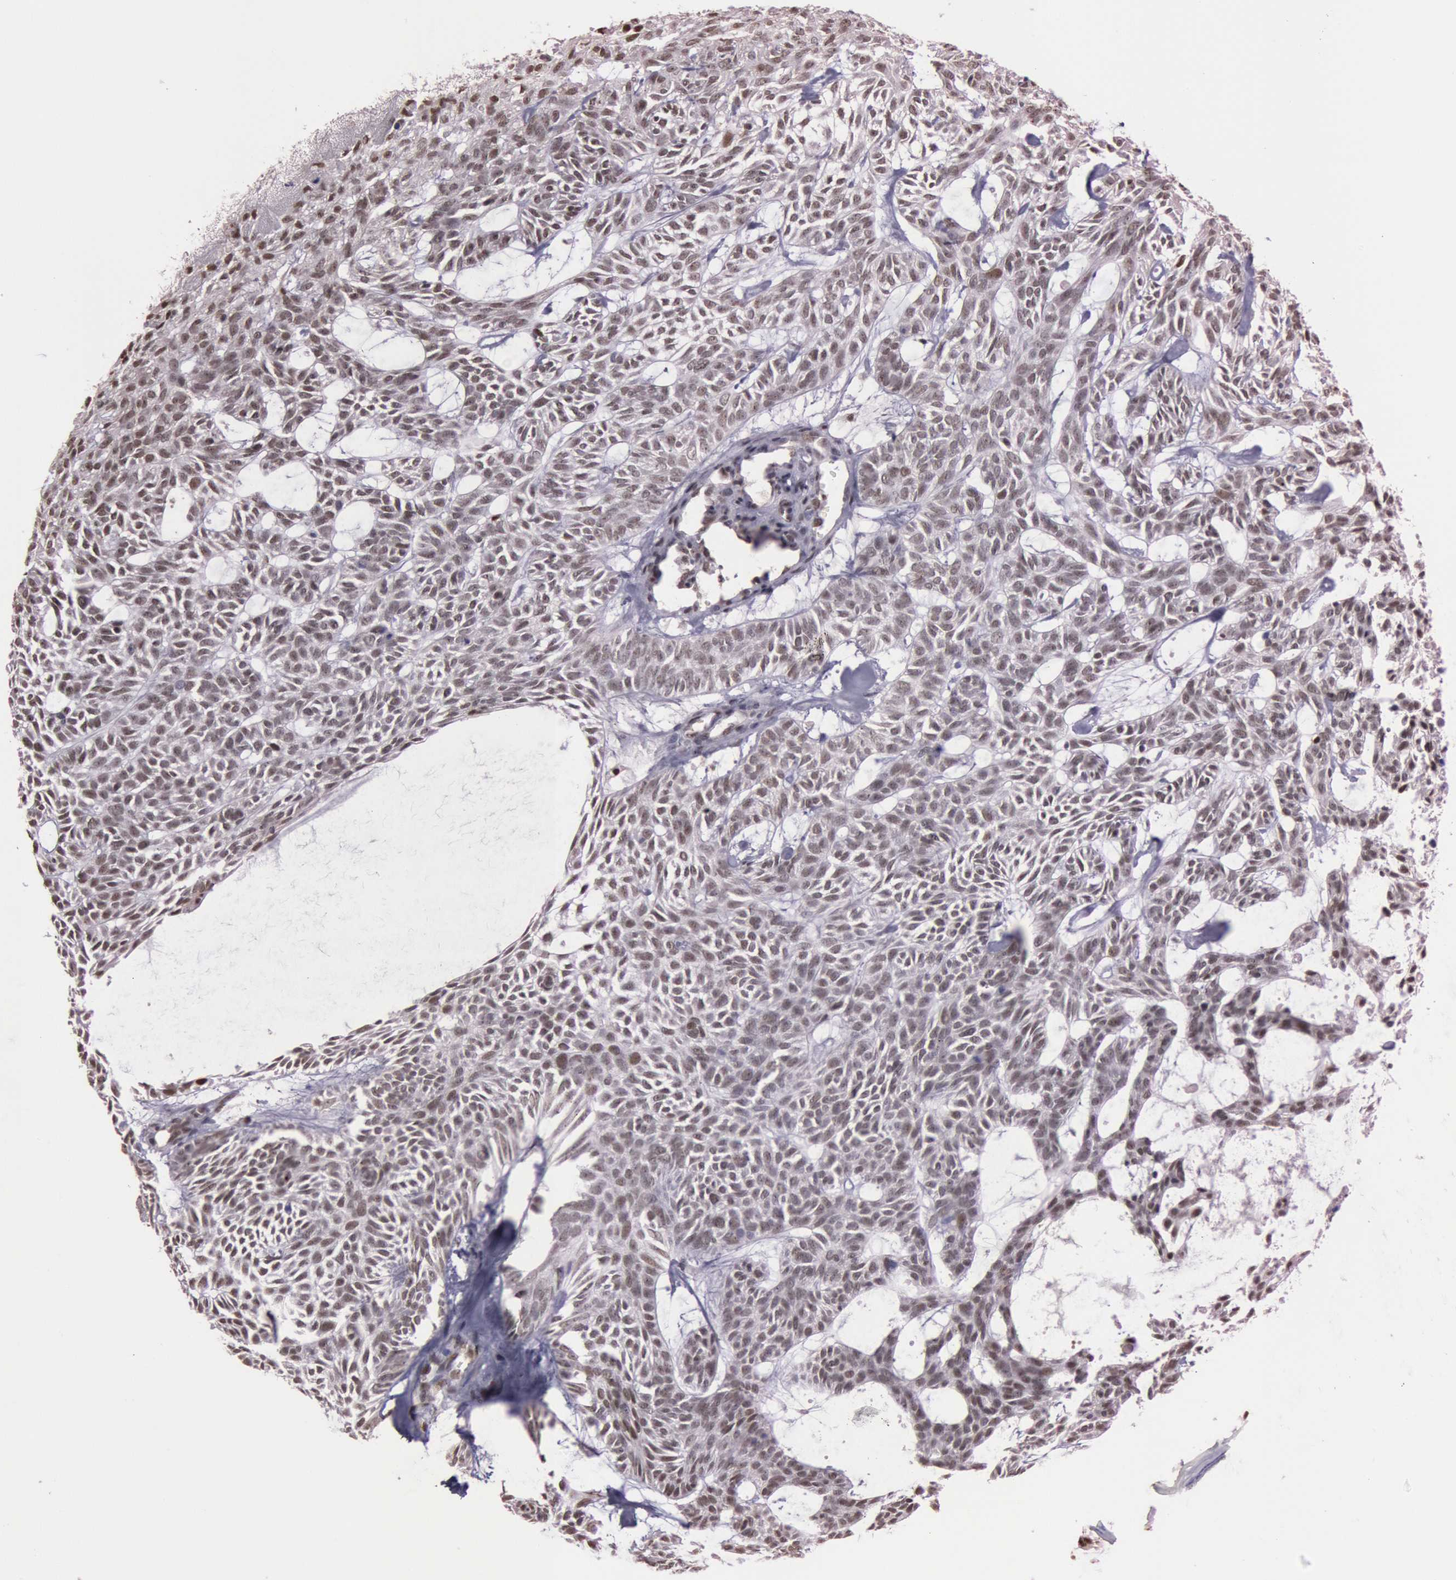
{"staining": {"intensity": "weak", "quantity": "25%-75%", "location": "nuclear"}, "tissue": "skin cancer", "cell_type": "Tumor cells", "image_type": "cancer", "snomed": [{"axis": "morphology", "description": "Basal cell carcinoma"}, {"axis": "topography", "description": "Skin"}], "caption": "This photomicrograph demonstrates IHC staining of human skin cancer, with low weak nuclear positivity in approximately 25%-75% of tumor cells.", "gene": "TASL", "patient": {"sex": "male", "age": 75}}